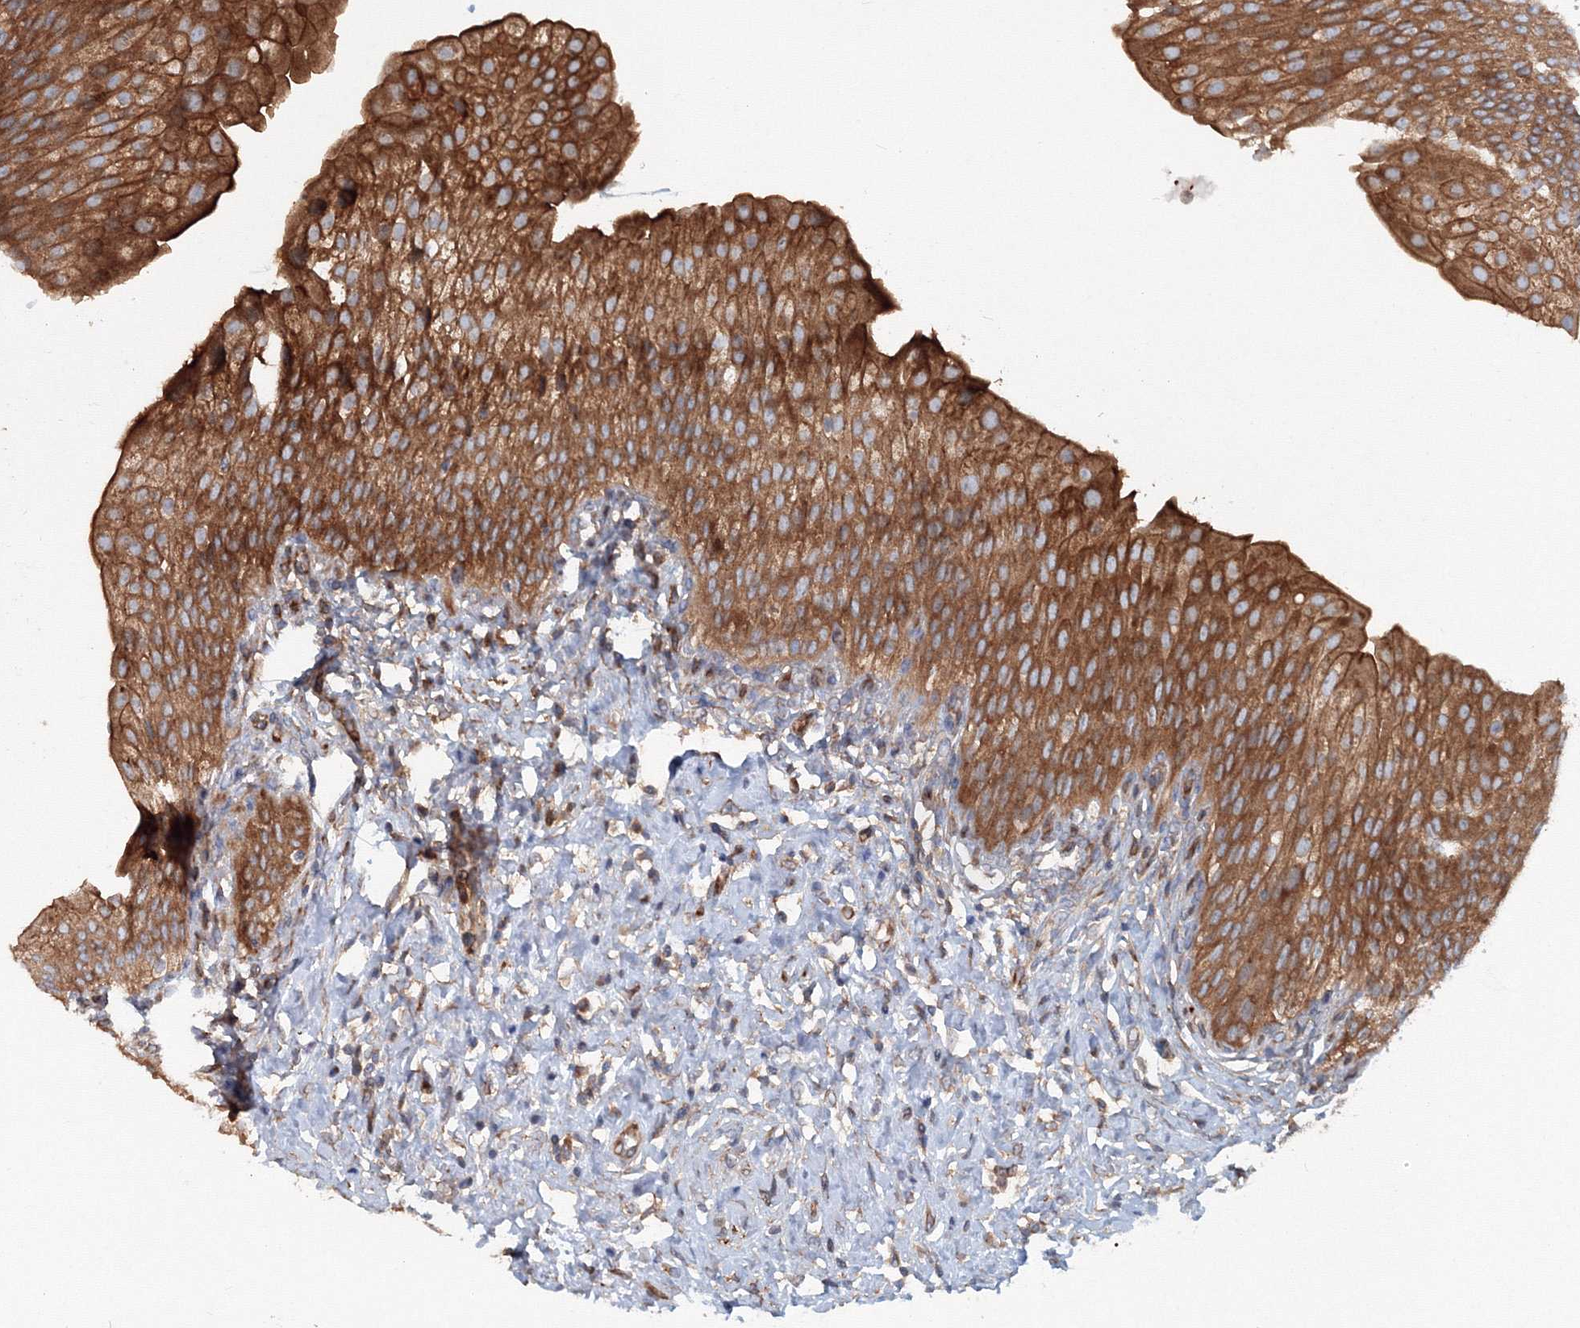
{"staining": {"intensity": "strong", "quantity": ">75%", "location": "cytoplasmic/membranous"}, "tissue": "urinary bladder", "cell_type": "Urothelial cells", "image_type": "normal", "snomed": [{"axis": "morphology", "description": "Normal tissue, NOS"}, {"axis": "morphology", "description": "Urothelial carcinoma, High grade"}, {"axis": "topography", "description": "Urinary bladder"}], "caption": "This histopathology image demonstrates unremarkable urinary bladder stained with immunohistochemistry to label a protein in brown. The cytoplasmic/membranous of urothelial cells show strong positivity for the protein. Nuclei are counter-stained blue.", "gene": "EXOC1", "patient": {"sex": "male", "age": 46}}